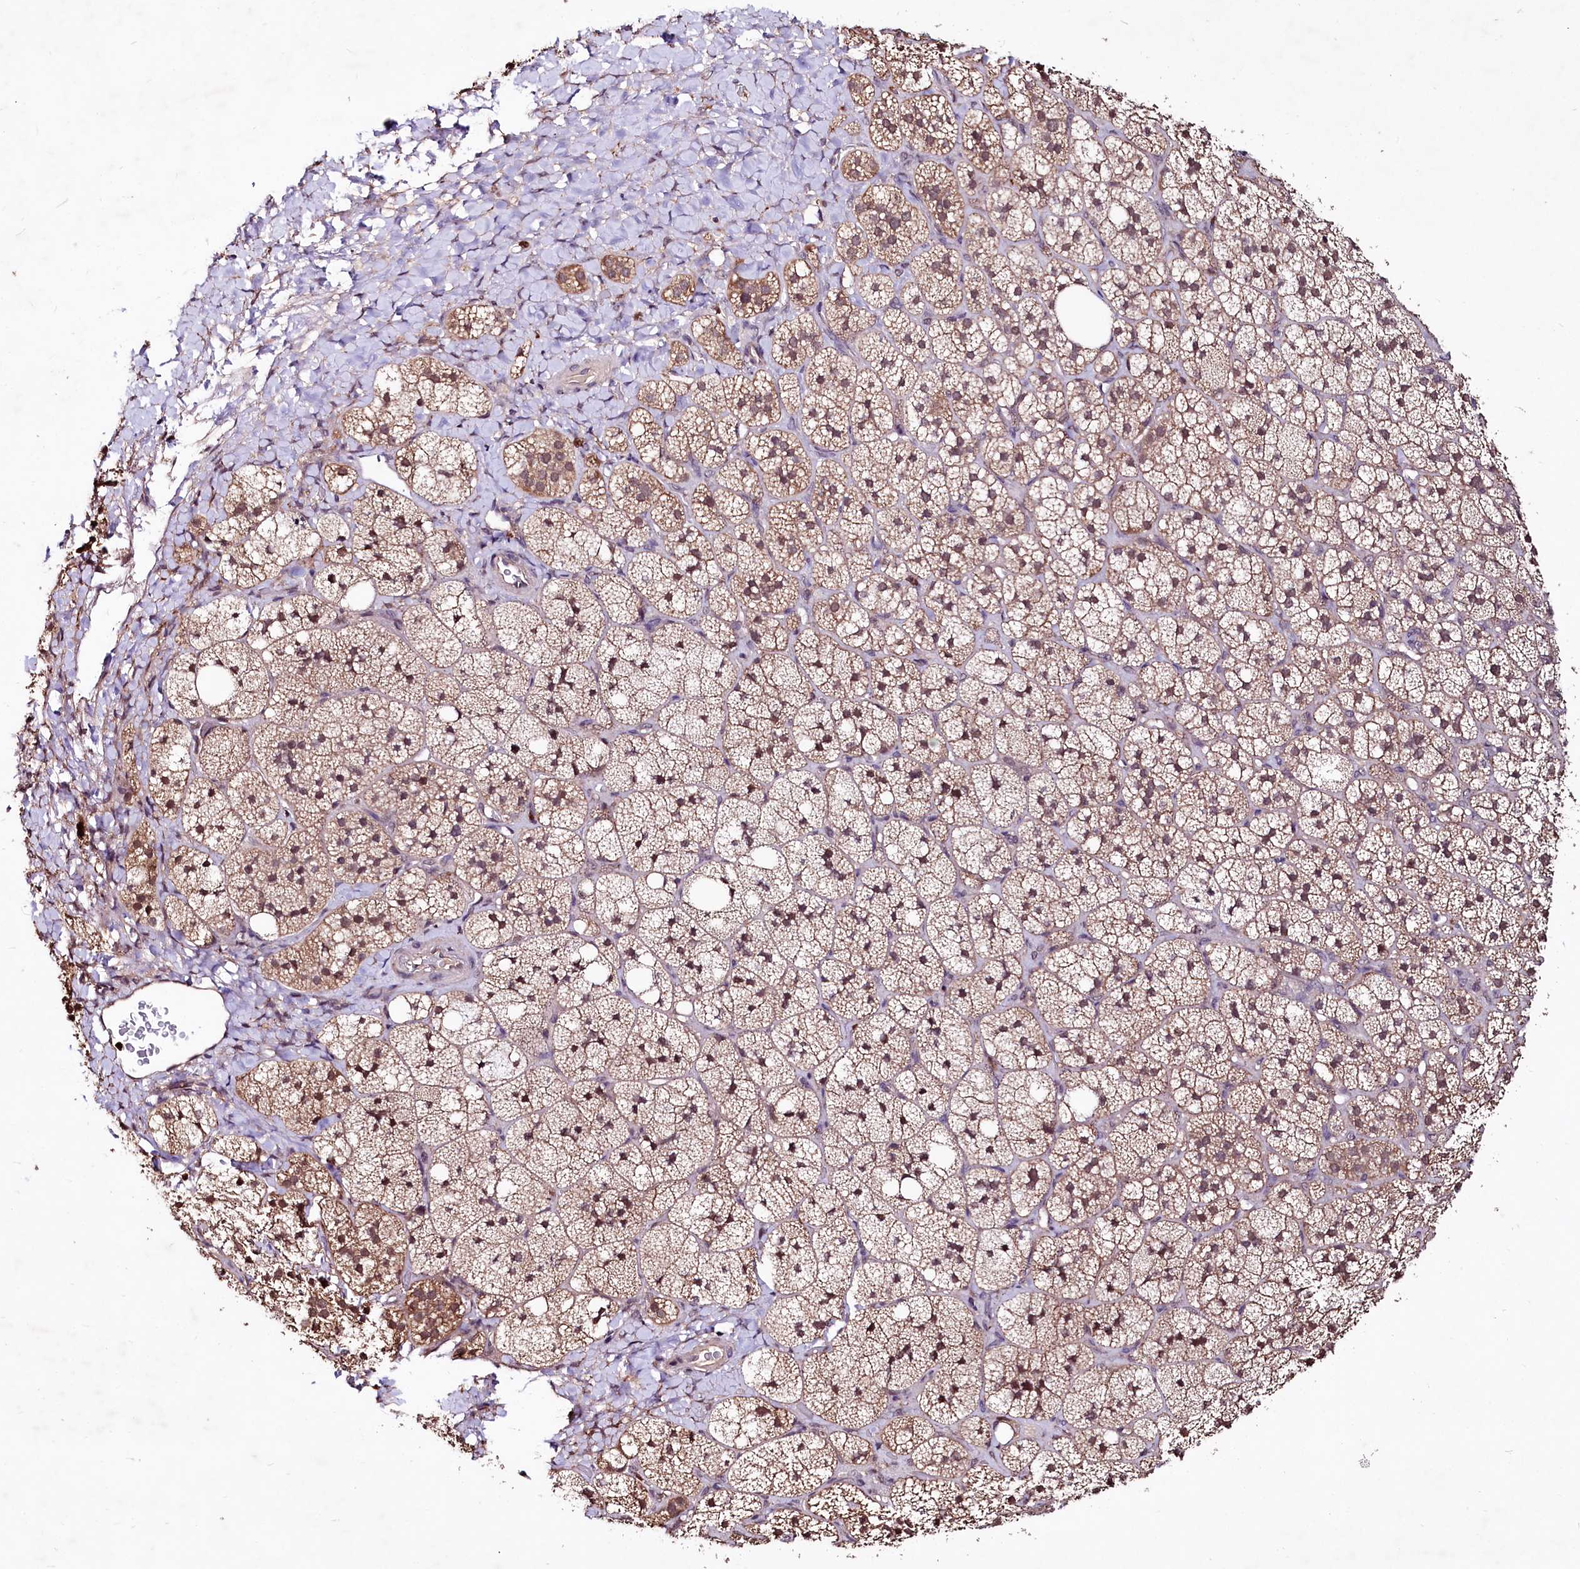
{"staining": {"intensity": "moderate", "quantity": "25%-75%", "location": "cytoplasmic/membranous,nuclear"}, "tissue": "adrenal gland", "cell_type": "Glandular cells", "image_type": "normal", "snomed": [{"axis": "morphology", "description": "Normal tissue, NOS"}, {"axis": "topography", "description": "Adrenal gland"}], "caption": "An image of human adrenal gland stained for a protein demonstrates moderate cytoplasmic/membranous,nuclear brown staining in glandular cells.", "gene": "KLRB1", "patient": {"sex": "male", "age": 61}}